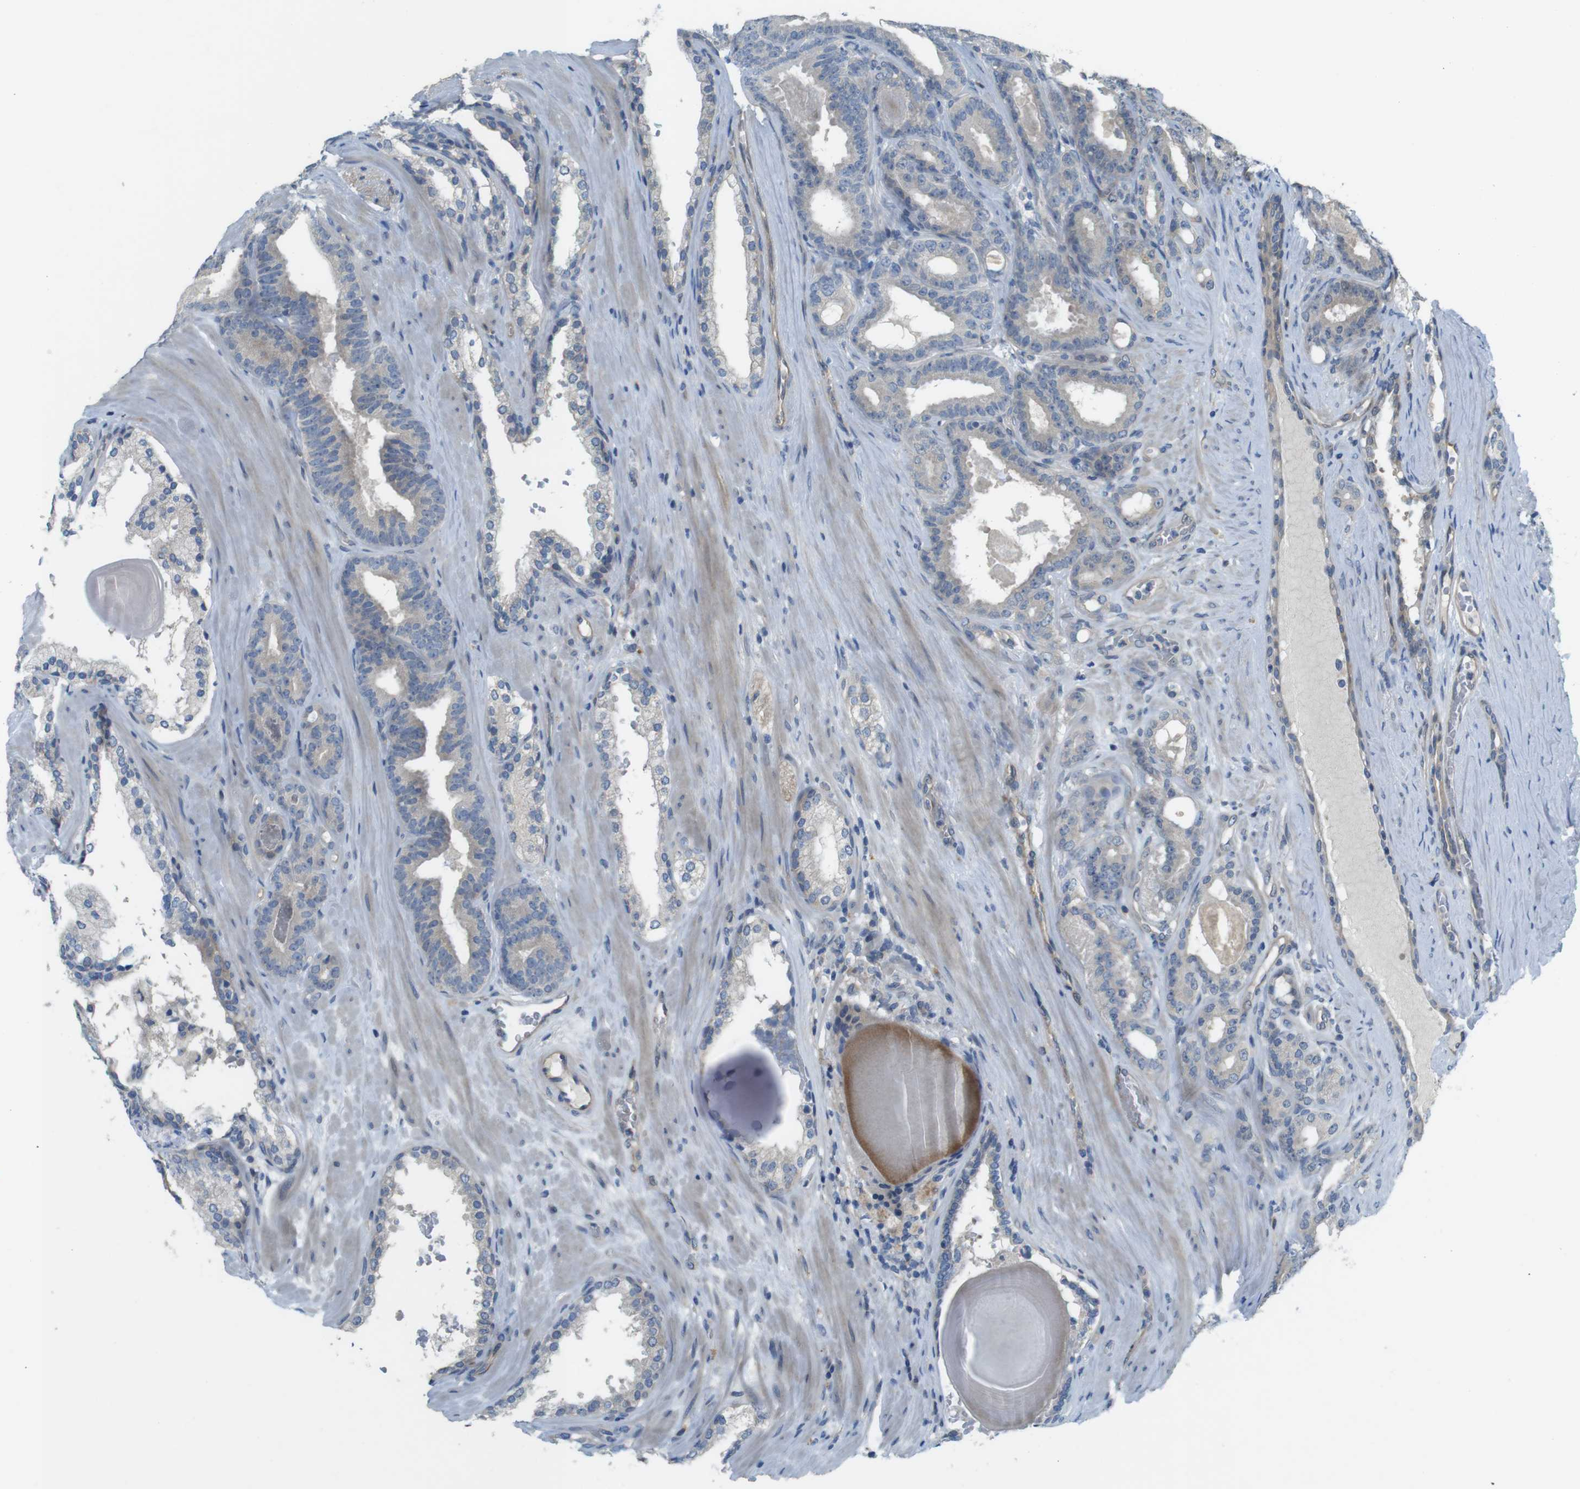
{"staining": {"intensity": "negative", "quantity": "none", "location": "none"}, "tissue": "prostate cancer", "cell_type": "Tumor cells", "image_type": "cancer", "snomed": [{"axis": "morphology", "description": "Adenocarcinoma, High grade"}, {"axis": "topography", "description": "Prostate"}], "caption": "Tumor cells are negative for protein expression in human prostate high-grade adenocarcinoma.", "gene": "ABHD15", "patient": {"sex": "male", "age": 60}}